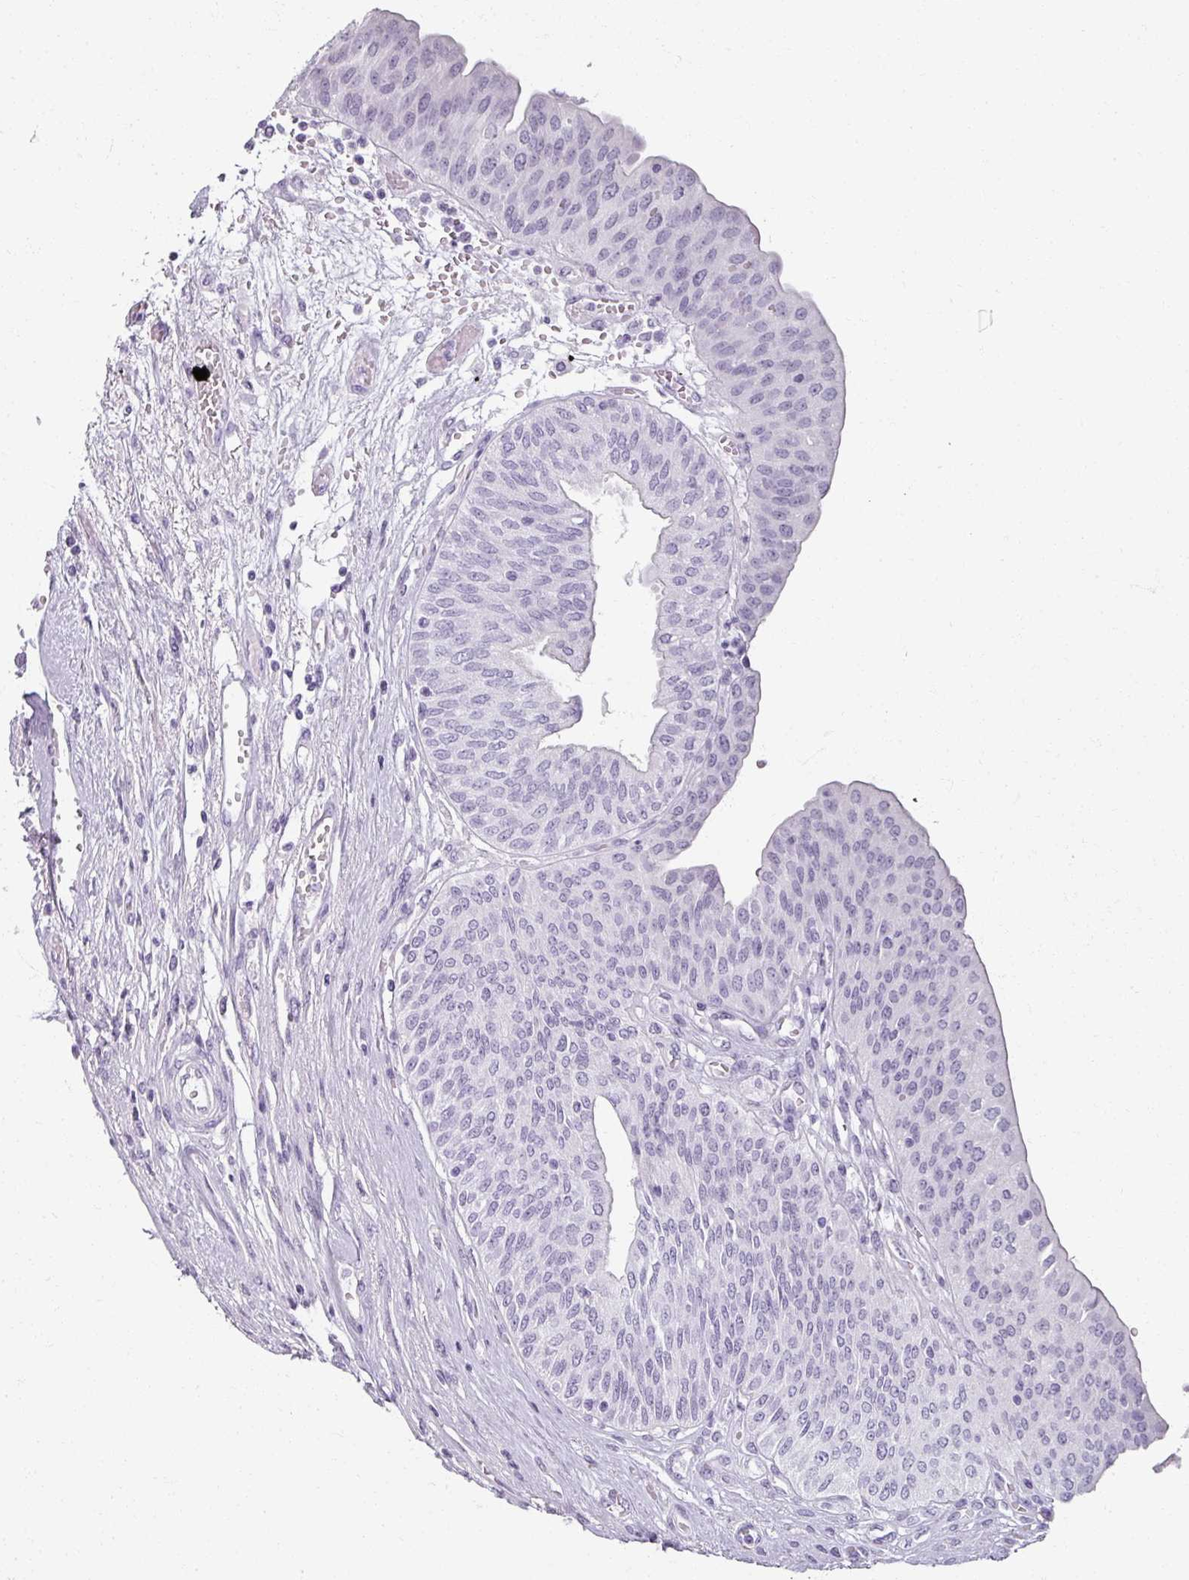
{"staining": {"intensity": "negative", "quantity": "none", "location": "none"}, "tissue": "urothelial cancer", "cell_type": "Tumor cells", "image_type": "cancer", "snomed": [{"axis": "morphology", "description": "Urothelial carcinoma, High grade"}, {"axis": "topography", "description": "Urinary bladder"}], "caption": "This is a micrograph of IHC staining of urothelial cancer, which shows no expression in tumor cells.", "gene": "REG3G", "patient": {"sex": "female", "age": 79}}